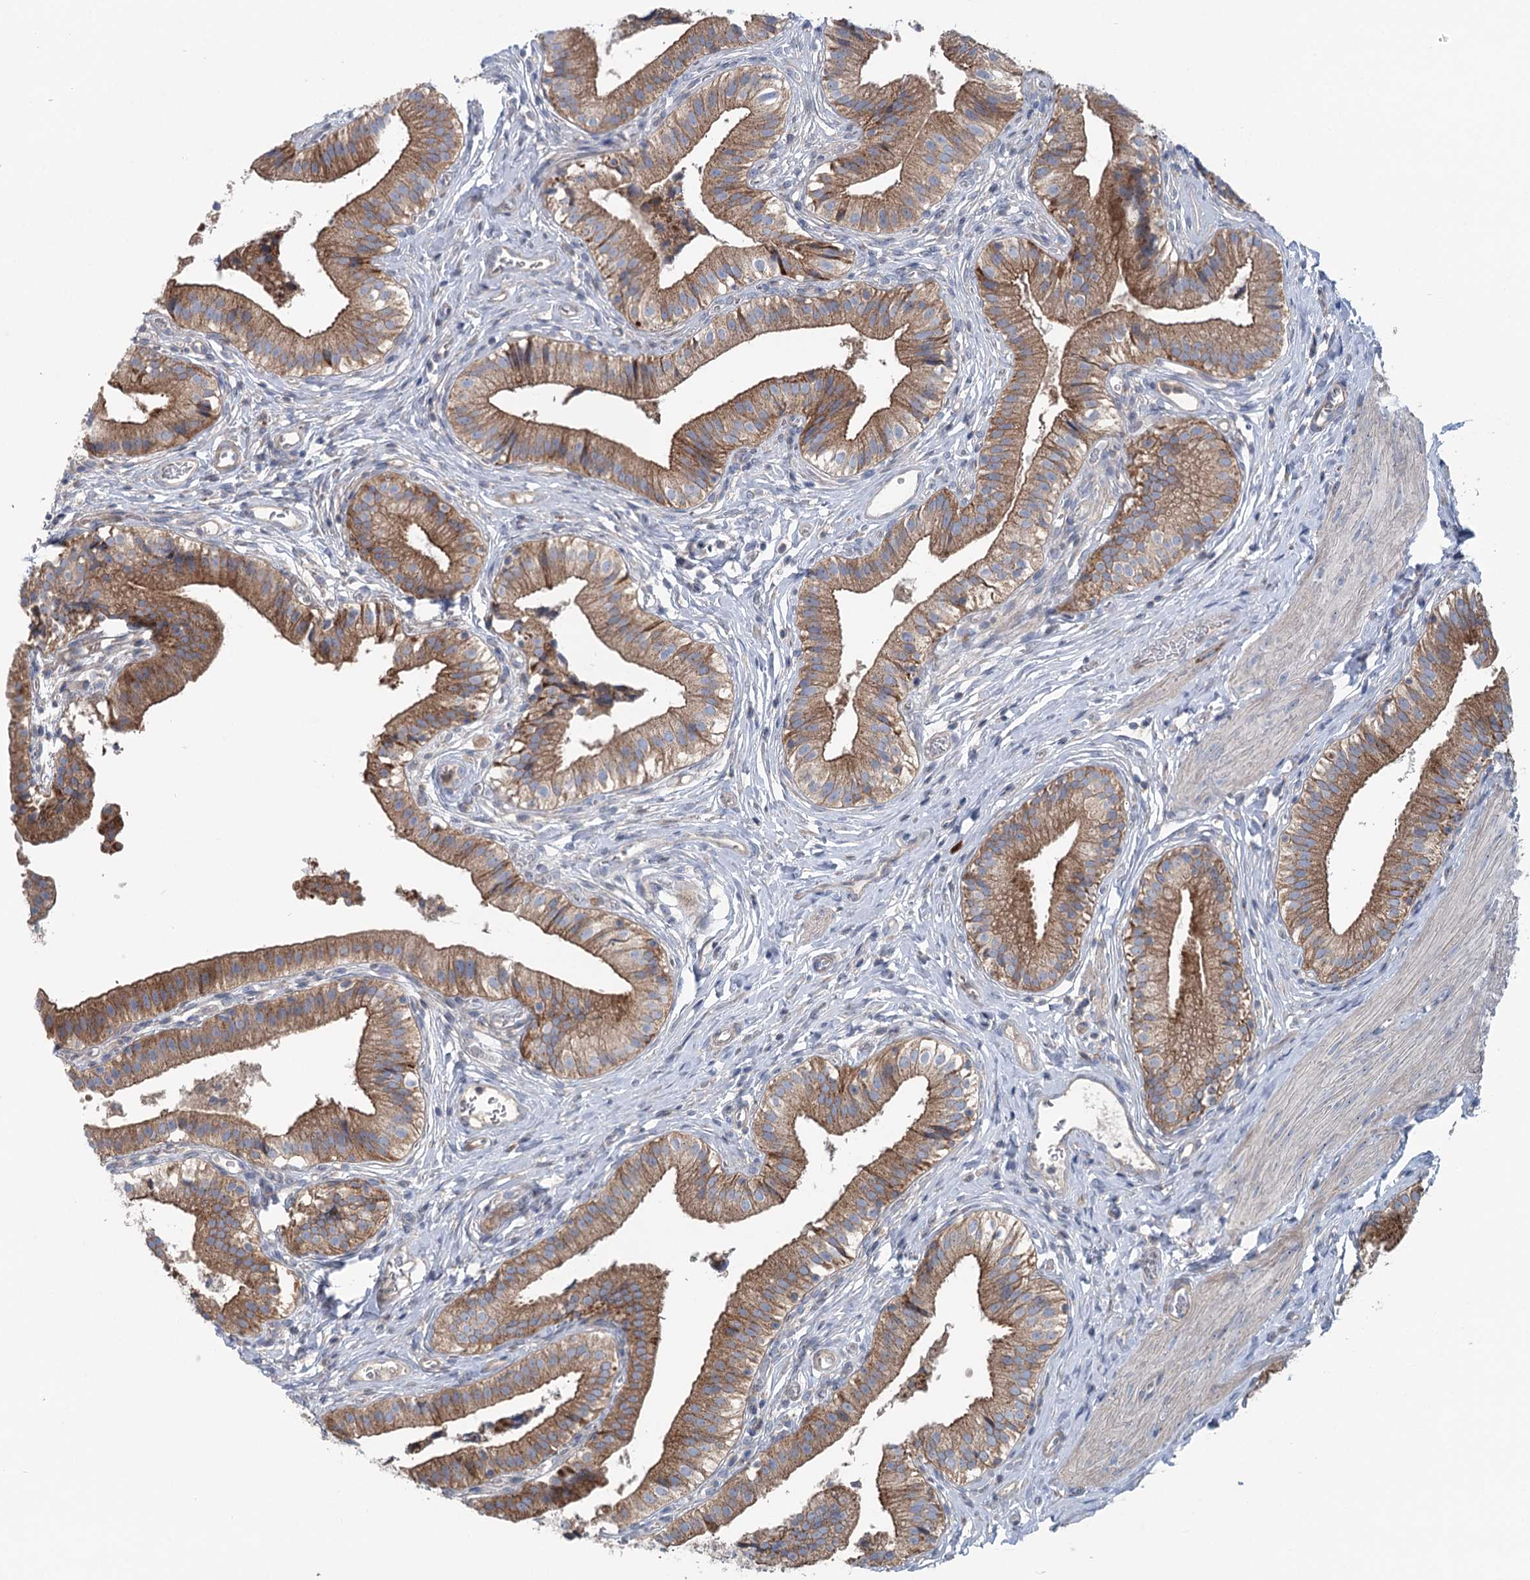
{"staining": {"intensity": "moderate", "quantity": ">75%", "location": "cytoplasmic/membranous"}, "tissue": "gallbladder", "cell_type": "Glandular cells", "image_type": "normal", "snomed": [{"axis": "morphology", "description": "Normal tissue, NOS"}, {"axis": "topography", "description": "Gallbladder"}], "caption": "Protein staining demonstrates moderate cytoplasmic/membranous staining in about >75% of glandular cells in benign gallbladder. (DAB IHC, brown staining for protein, blue staining for nuclei).", "gene": "MARK2", "patient": {"sex": "female", "age": 47}}